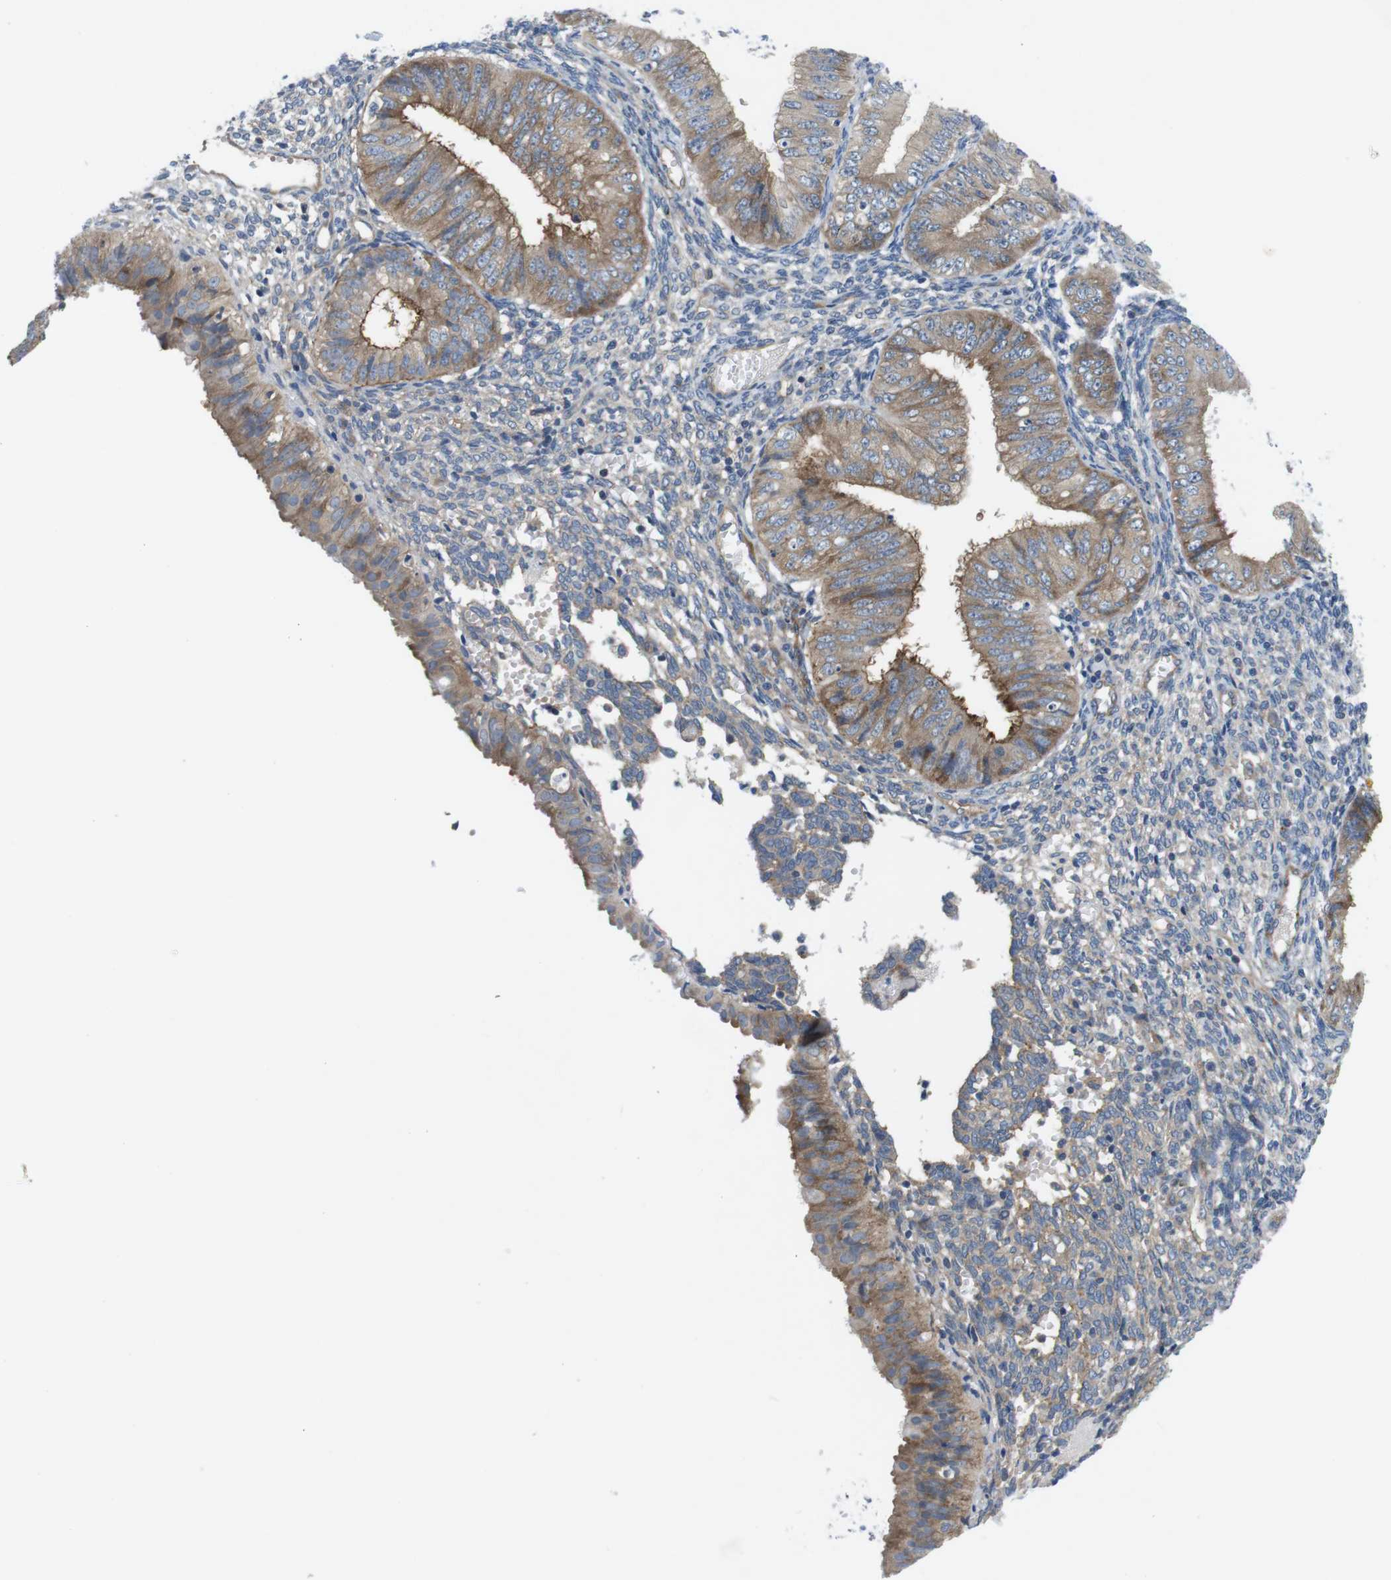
{"staining": {"intensity": "moderate", "quantity": ">75%", "location": "cytoplasmic/membranous"}, "tissue": "endometrial cancer", "cell_type": "Tumor cells", "image_type": "cancer", "snomed": [{"axis": "morphology", "description": "Normal tissue, NOS"}, {"axis": "morphology", "description": "Adenocarcinoma, NOS"}, {"axis": "topography", "description": "Endometrium"}], "caption": "Tumor cells demonstrate moderate cytoplasmic/membranous expression in approximately >75% of cells in adenocarcinoma (endometrial). (Stains: DAB in brown, nuclei in blue, Microscopy: brightfield microscopy at high magnification).", "gene": "DCLK1", "patient": {"sex": "female", "age": 53}}